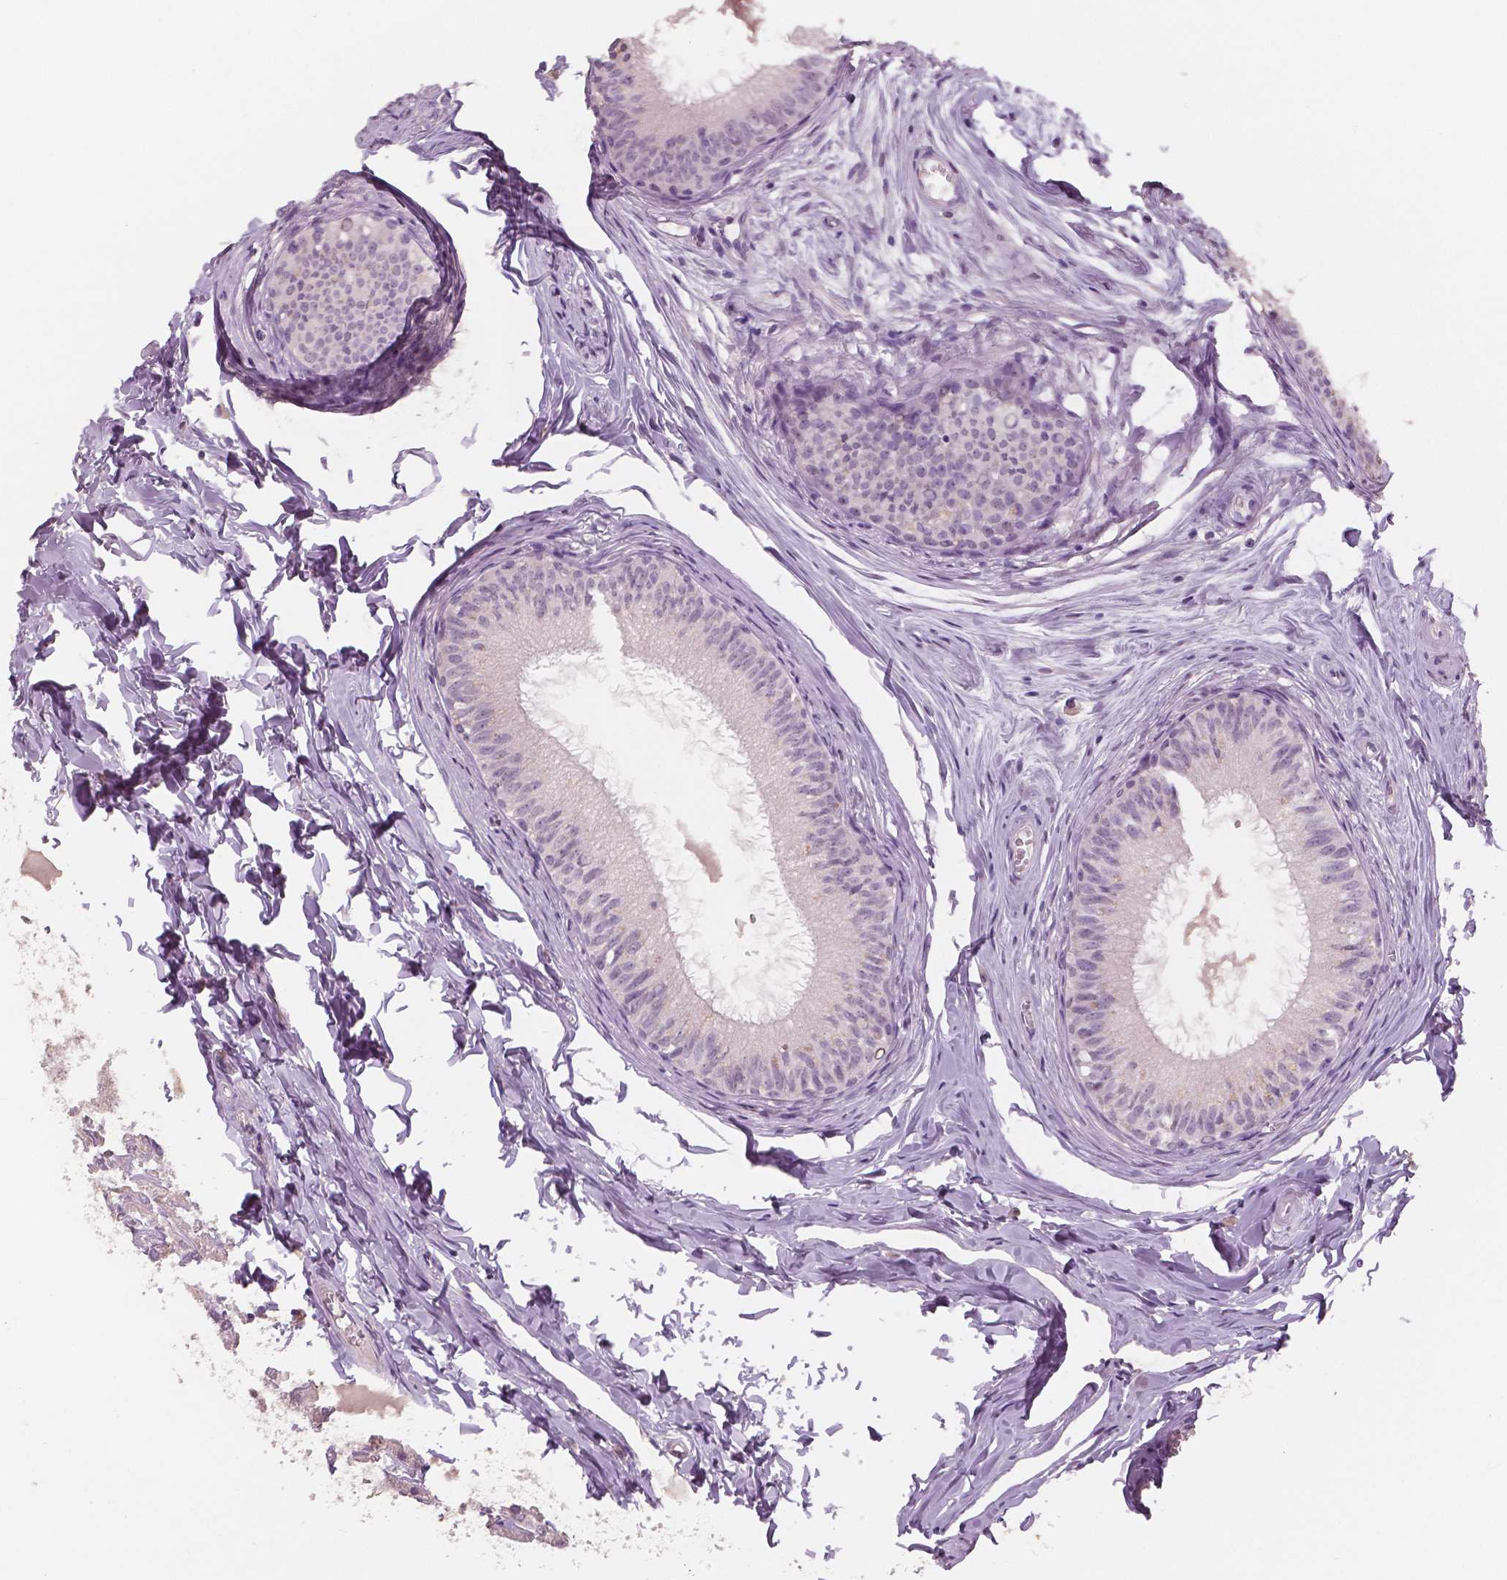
{"staining": {"intensity": "negative", "quantity": "none", "location": "none"}, "tissue": "epididymis", "cell_type": "Glandular cells", "image_type": "normal", "snomed": [{"axis": "morphology", "description": "Normal tissue, NOS"}, {"axis": "topography", "description": "Epididymis"}], "caption": "An immunohistochemistry (IHC) micrograph of unremarkable epididymis is shown. There is no staining in glandular cells of epididymis.", "gene": "NECAB1", "patient": {"sex": "male", "age": 45}}